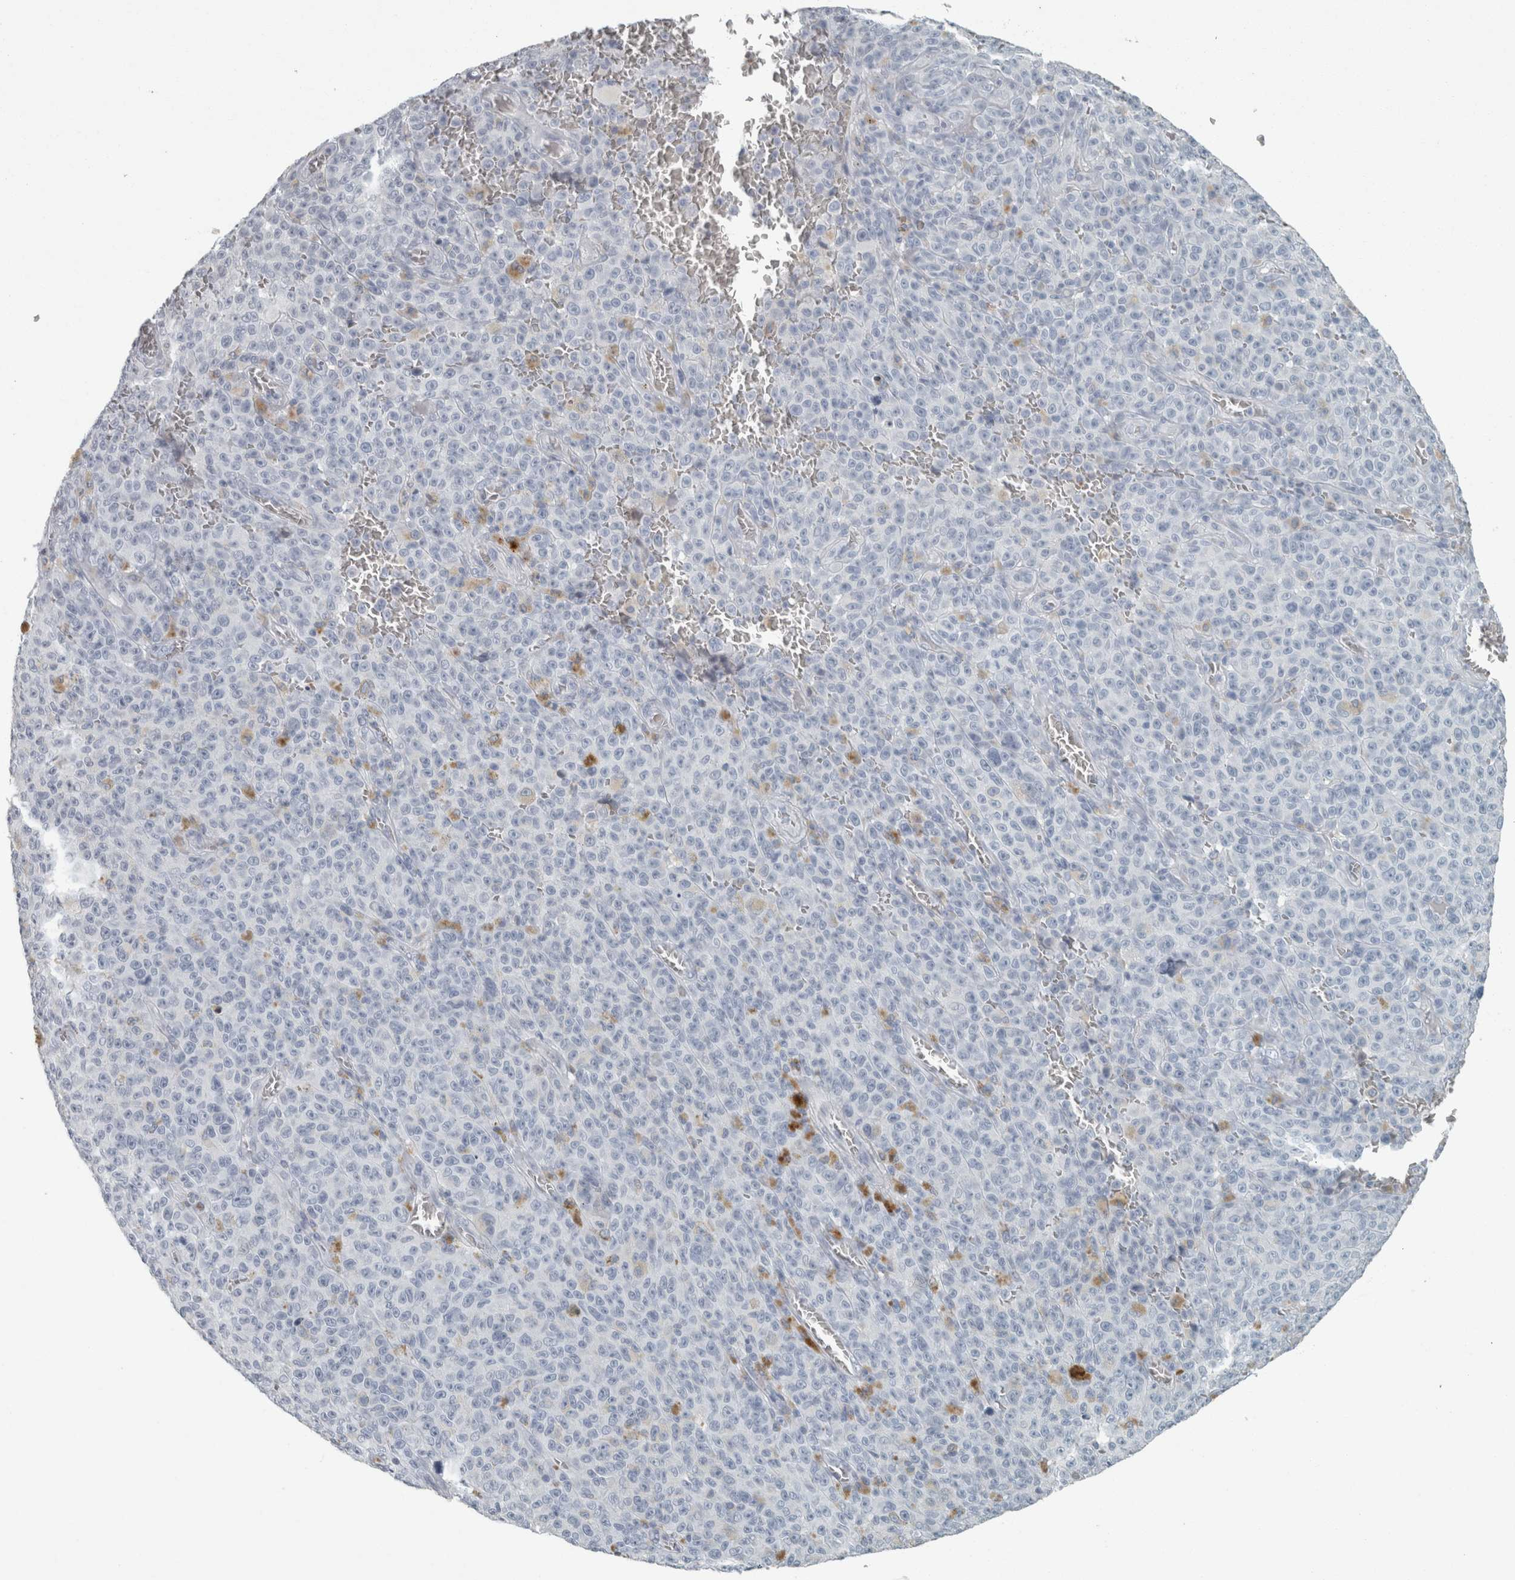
{"staining": {"intensity": "negative", "quantity": "none", "location": "none"}, "tissue": "melanoma", "cell_type": "Tumor cells", "image_type": "cancer", "snomed": [{"axis": "morphology", "description": "Malignant melanoma, NOS"}, {"axis": "topography", "description": "Skin"}], "caption": "Tumor cells show no significant protein staining in malignant melanoma. (DAB IHC, high magnification).", "gene": "CHL1", "patient": {"sex": "female", "age": 82}}